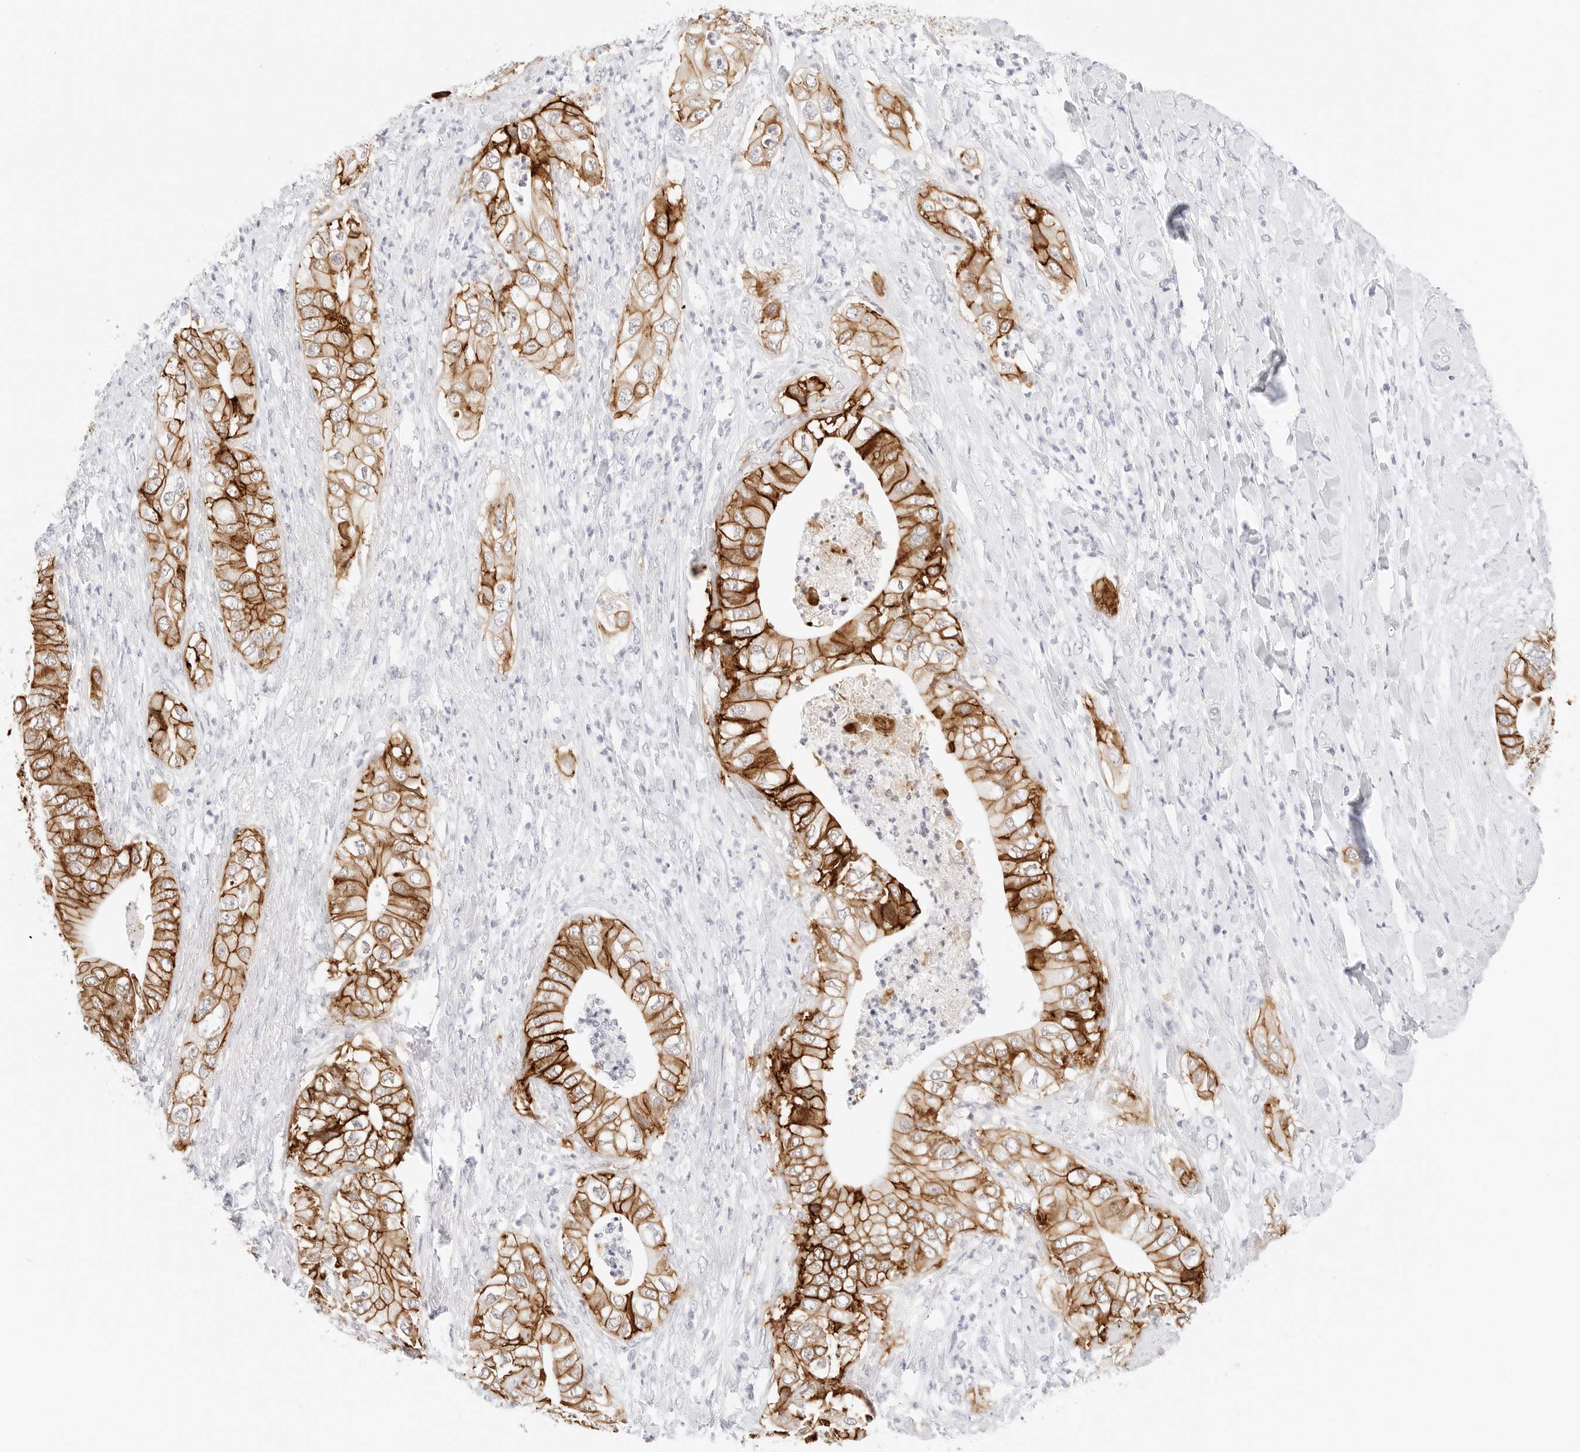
{"staining": {"intensity": "strong", "quantity": ">75%", "location": "cytoplasmic/membranous"}, "tissue": "pancreatic cancer", "cell_type": "Tumor cells", "image_type": "cancer", "snomed": [{"axis": "morphology", "description": "Adenocarcinoma, NOS"}, {"axis": "topography", "description": "Pancreas"}], "caption": "Immunohistochemical staining of human pancreatic cancer demonstrates high levels of strong cytoplasmic/membranous expression in approximately >75% of tumor cells.", "gene": "CDH1", "patient": {"sex": "female", "age": 78}}